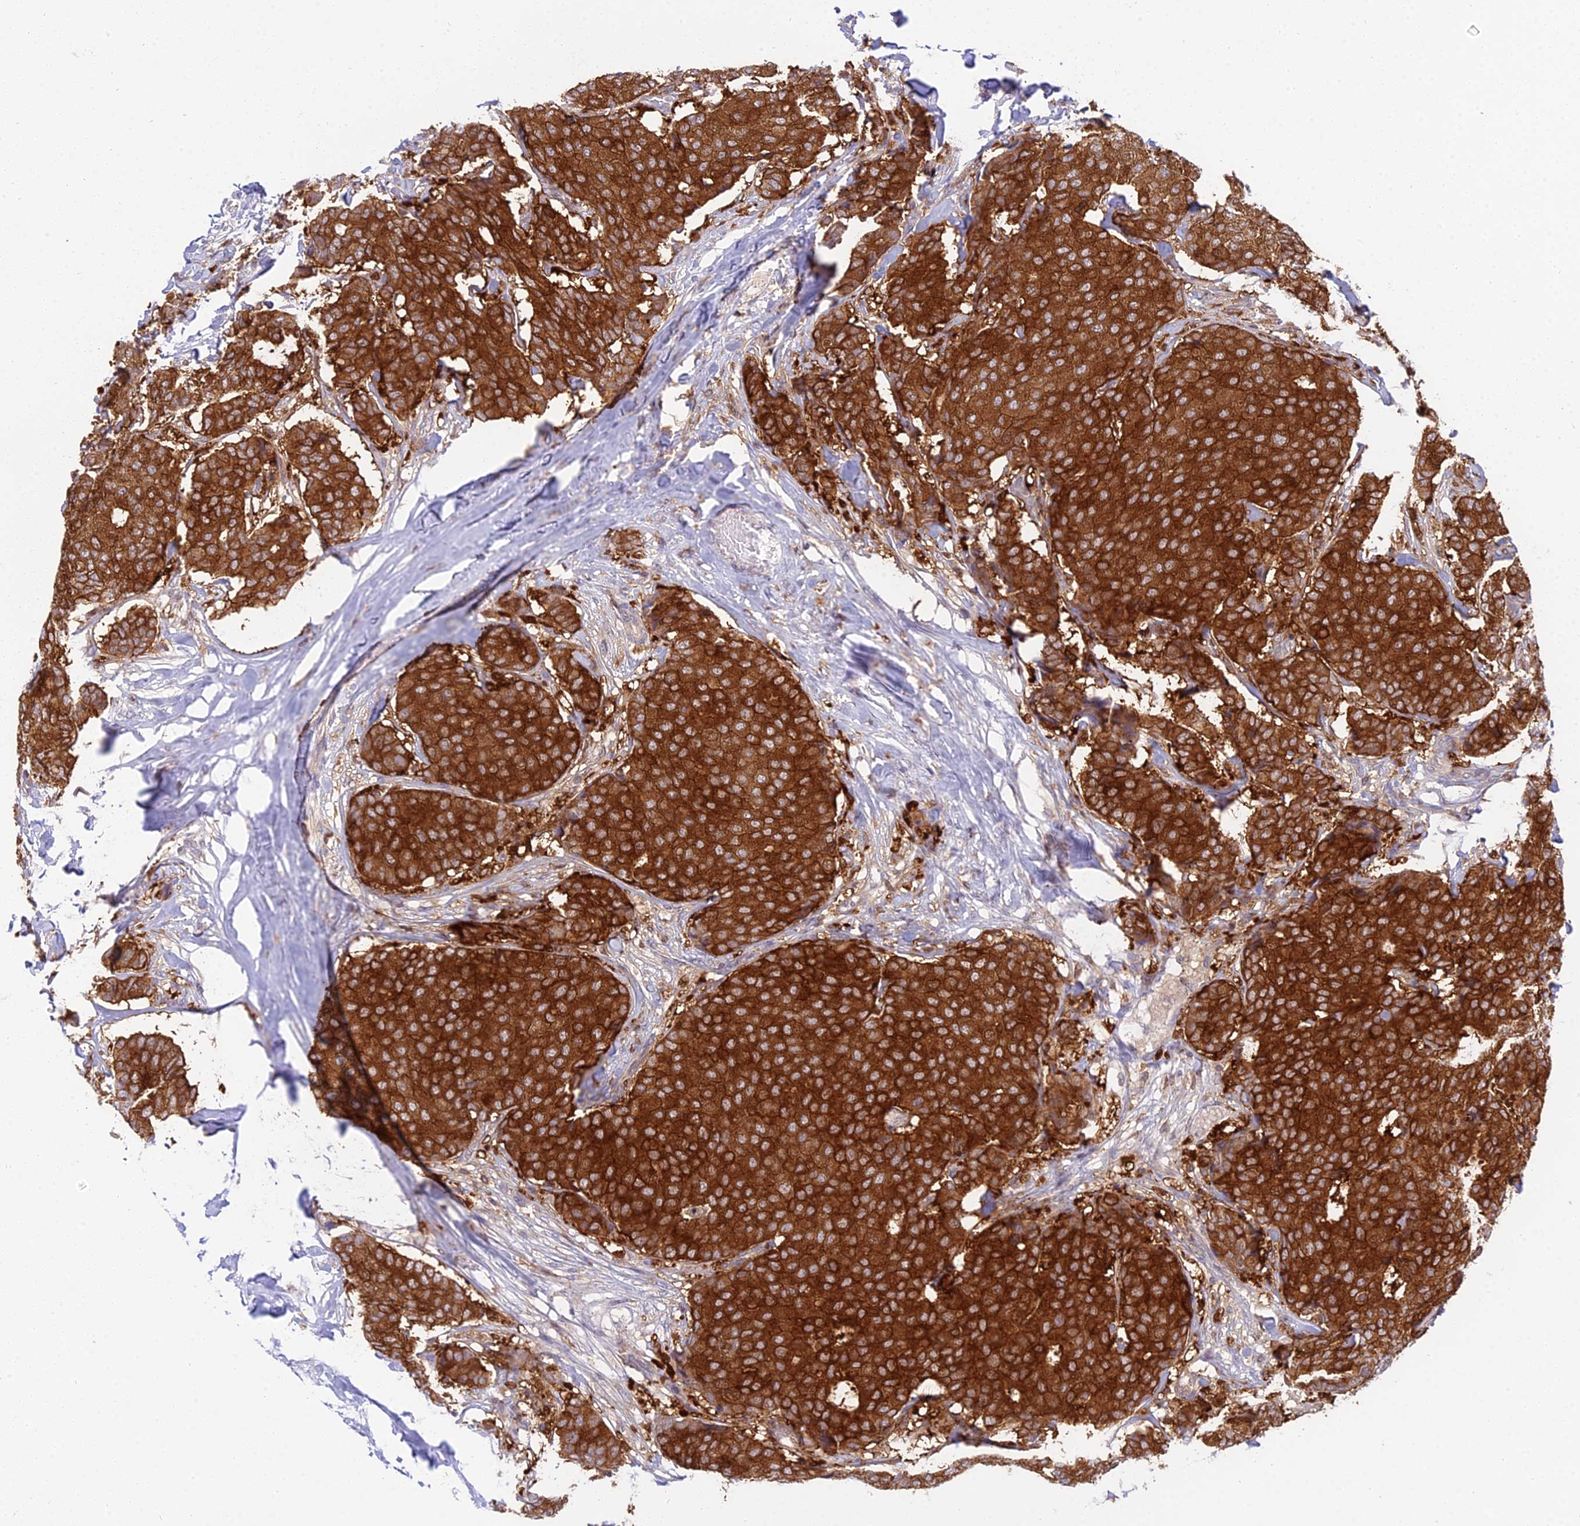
{"staining": {"intensity": "strong", "quantity": ">75%", "location": "cytoplasmic/membranous"}, "tissue": "breast cancer", "cell_type": "Tumor cells", "image_type": "cancer", "snomed": [{"axis": "morphology", "description": "Duct carcinoma"}, {"axis": "topography", "description": "Breast"}], "caption": "This is an image of immunohistochemistry staining of breast cancer, which shows strong staining in the cytoplasmic/membranous of tumor cells.", "gene": "UBE2G1", "patient": {"sex": "female", "age": 75}}